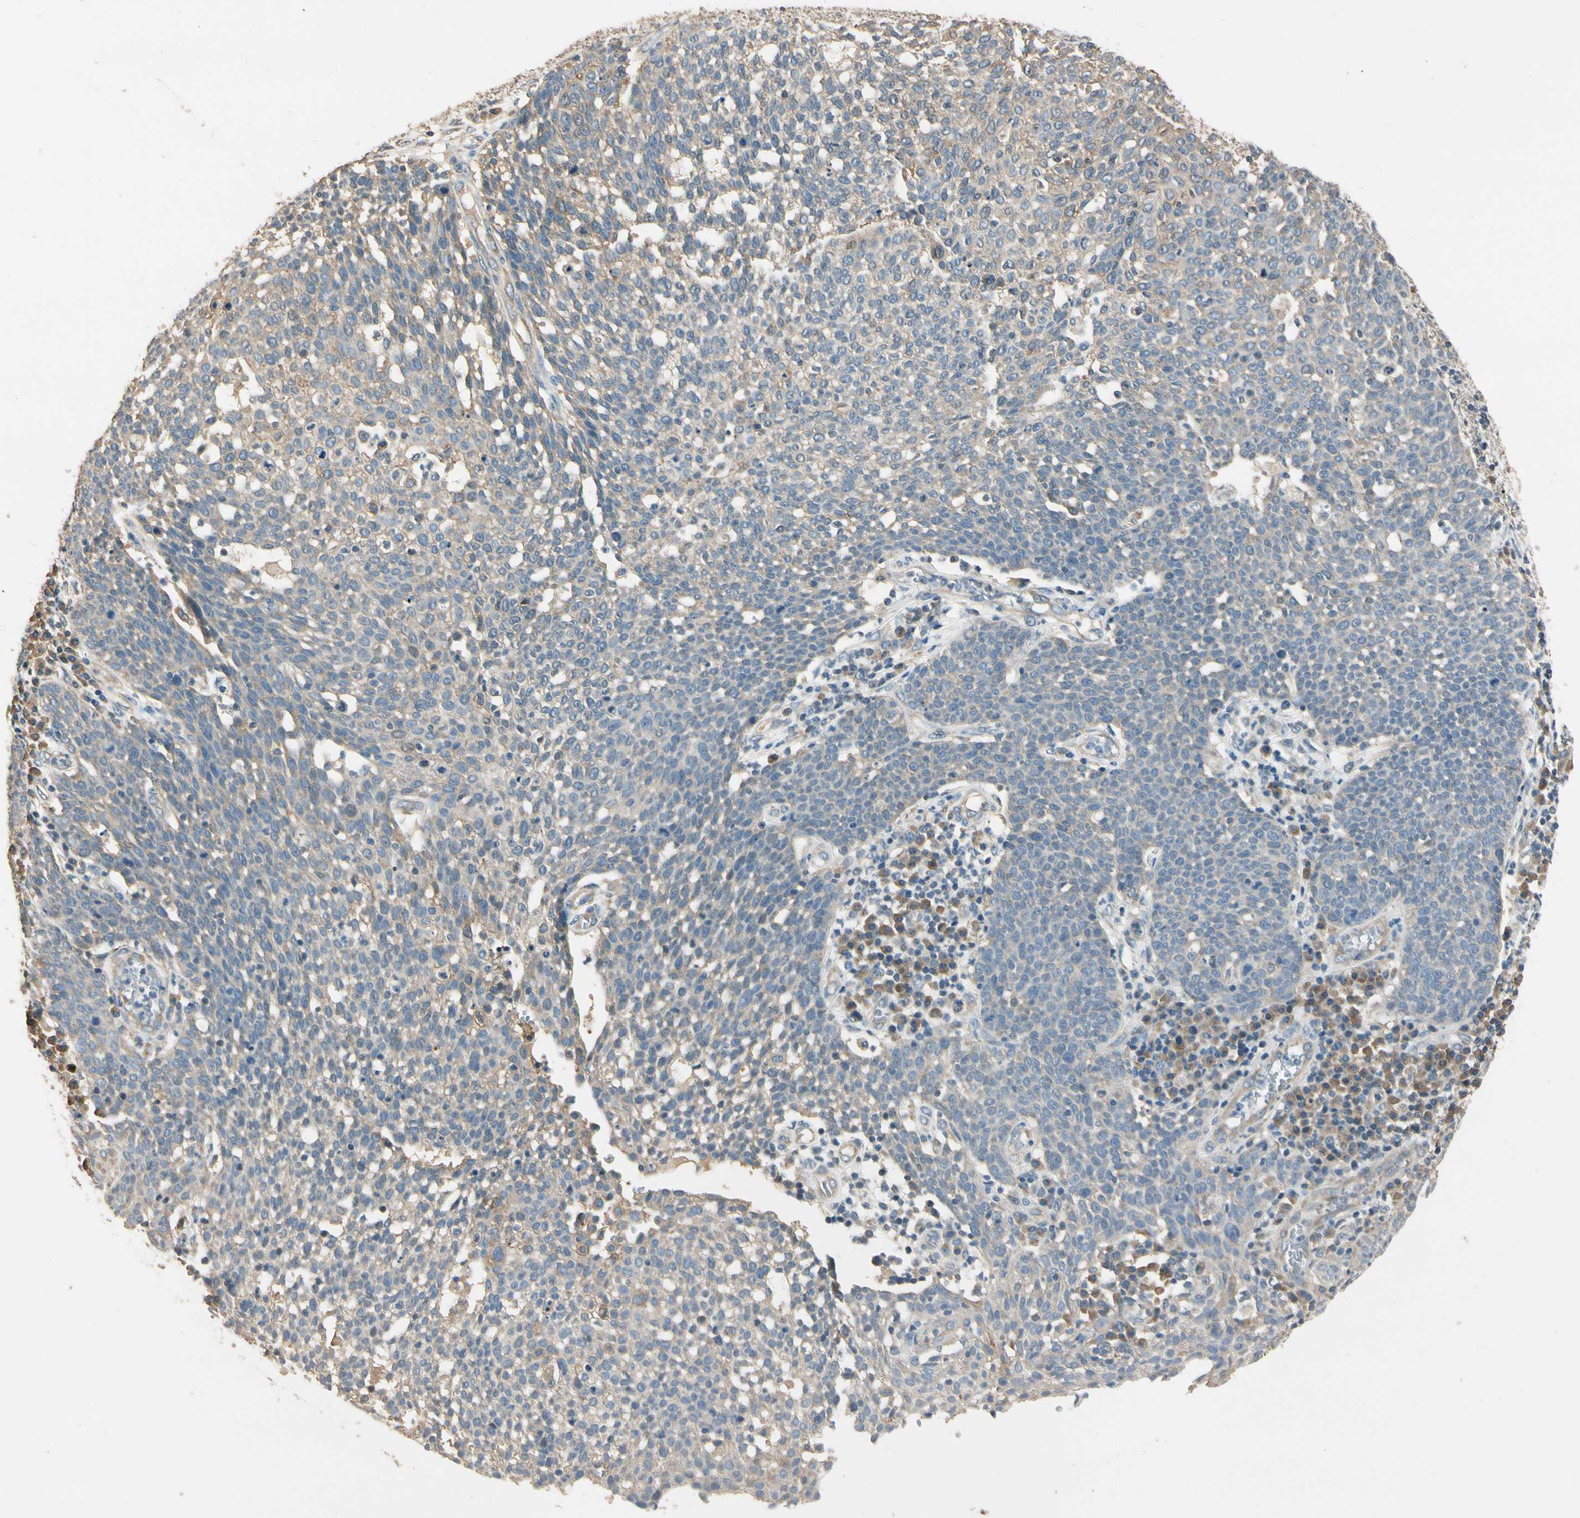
{"staining": {"intensity": "weak", "quantity": "25%-75%", "location": "cytoplasmic/membranous"}, "tissue": "cervical cancer", "cell_type": "Tumor cells", "image_type": "cancer", "snomed": [{"axis": "morphology", "description": "Squamous cell carcinoma, NOS"}, {"axis": "topography", "description": "Cervix"}], "caption": "Tumor cells exhibit weak cytoplasmic/membranous expression in approximately 25%-75% of cells in cervical cancer.", "gene": "CDH6", "patient": {"sex": "female", "age": 34}}